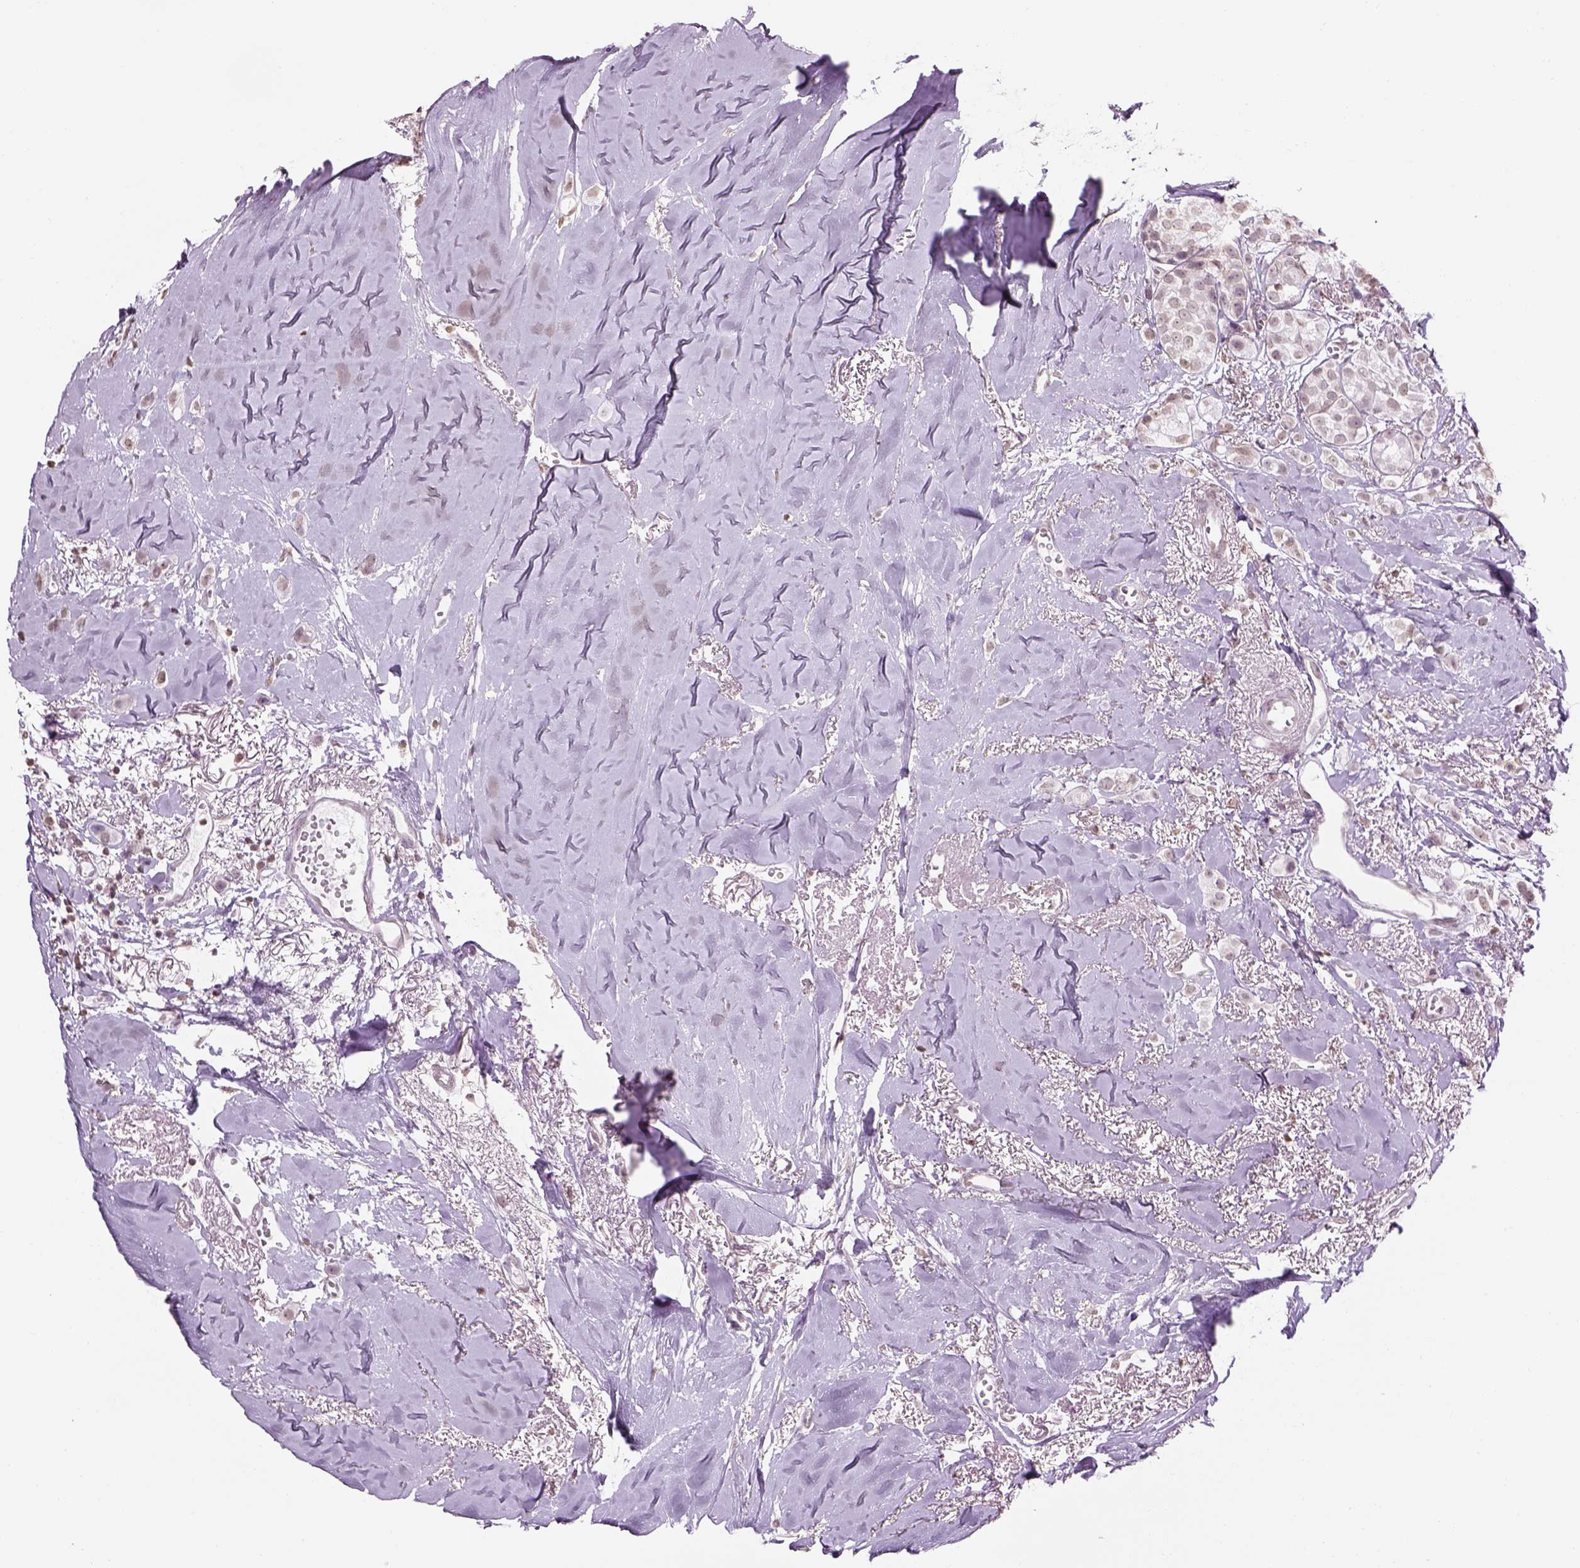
{"staining": {"intensity": "negative", "quantity": "none", "location": "none"}, "tissue": "breast cancer", "cell_type": "Tumor cells", "image_type": "cancer", "snomed": [{"axis": "morphology", "description": "Duct carcinoma"}, {"axis": "topography", "description": "Breast"}], "caption": "High power microscopy micrograph of an immunohistochemistry photomicrograph of breast cancer, revealing no significant staining in tumor cells.", "gene": "BARHL1", "patient": {"sex": "female", "age": 85}}